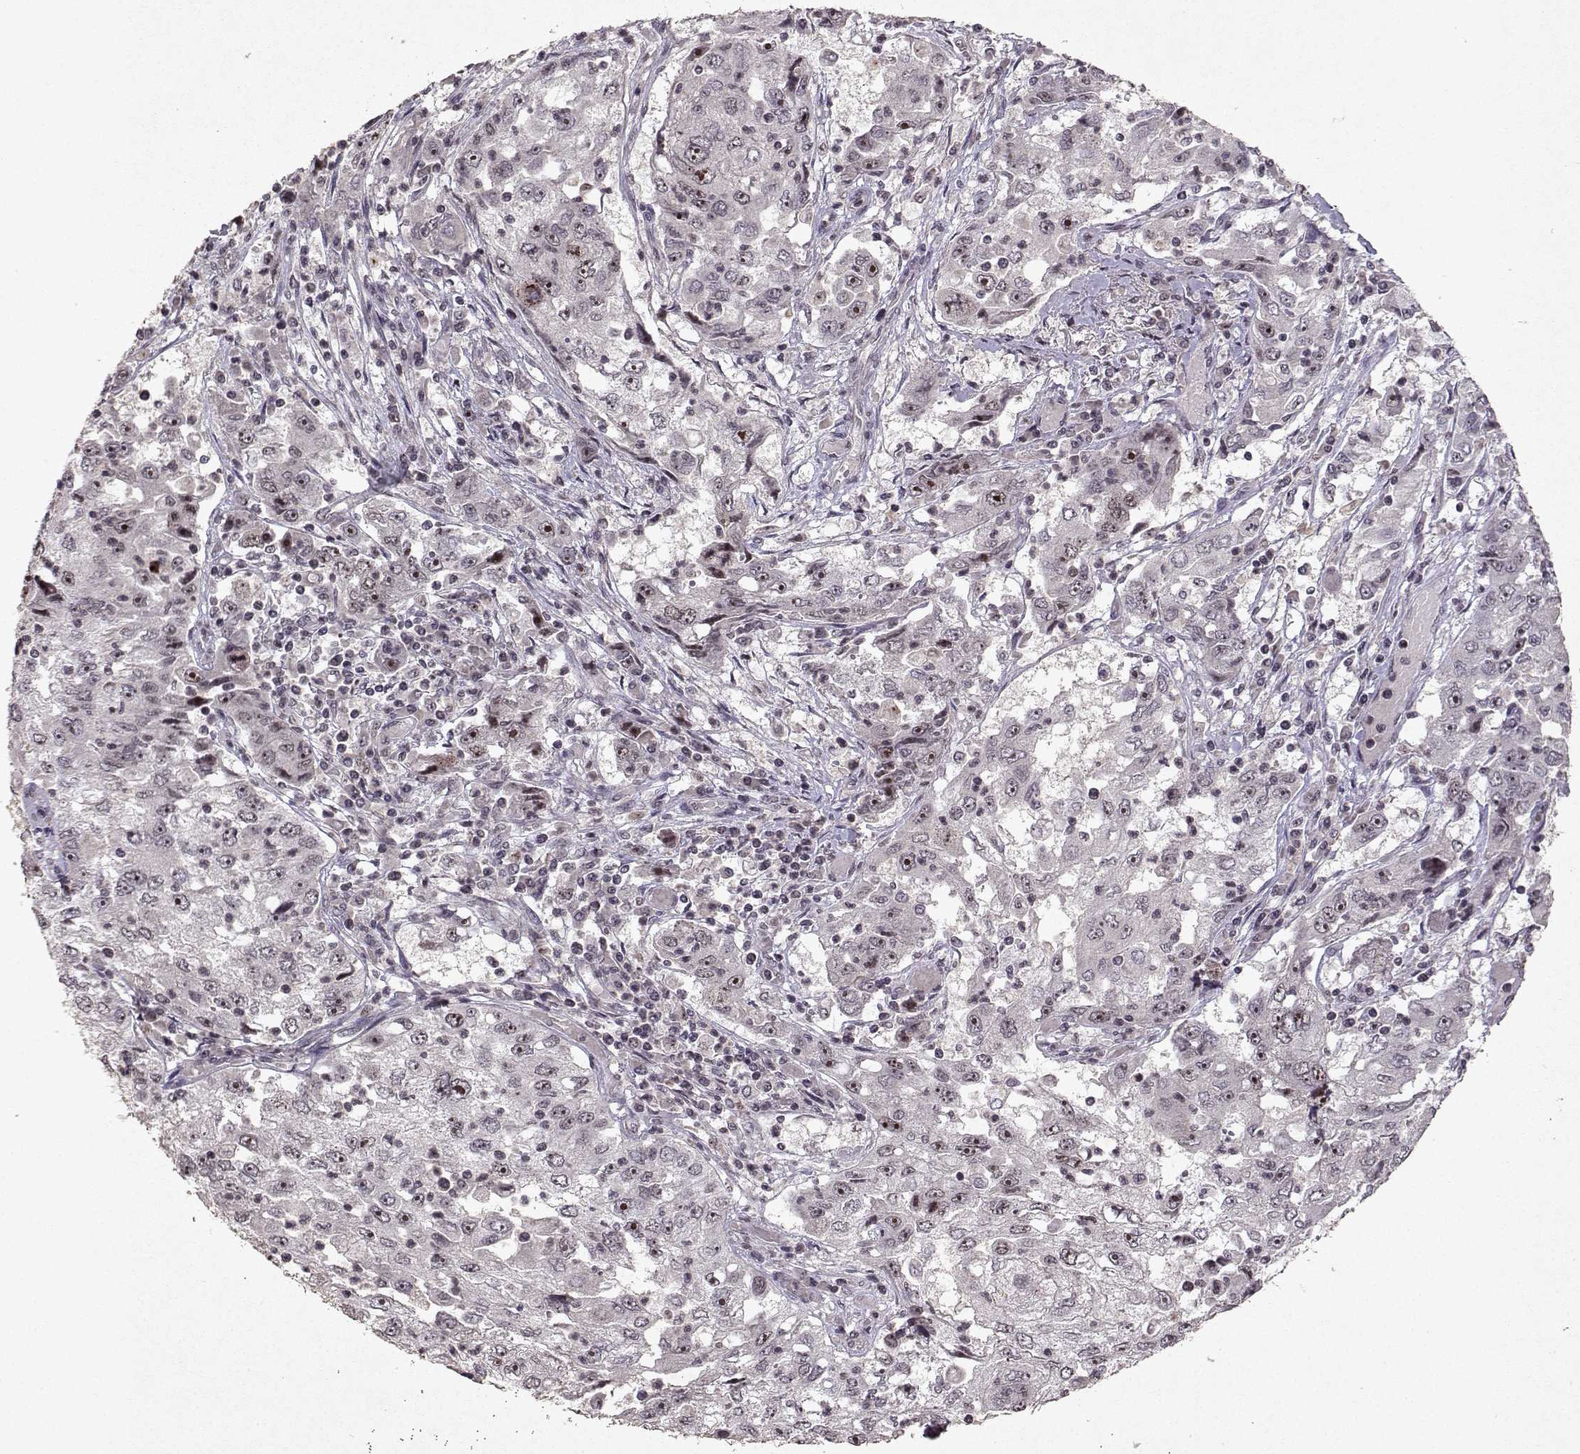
{"staining": {"intensity": "moderate", "quantity": "<25%", "location": "nuclear"}, "tissue": "cervical cancer", "cell_type": "Tumor cells", "image_type": "cancer", "snomed": [{"axis": "morphology", "description": "Squamous cell carcinoma, NOS"}, {"axis": "topography", "description": "Cervix"}], "caption": "Protein staining displays moderate nuclear expression in about <25% of tumor cells in squamous cell carcinoma (cervical).", "gene": "DDX56", "patient": {"sex": "female", "age": 36}}